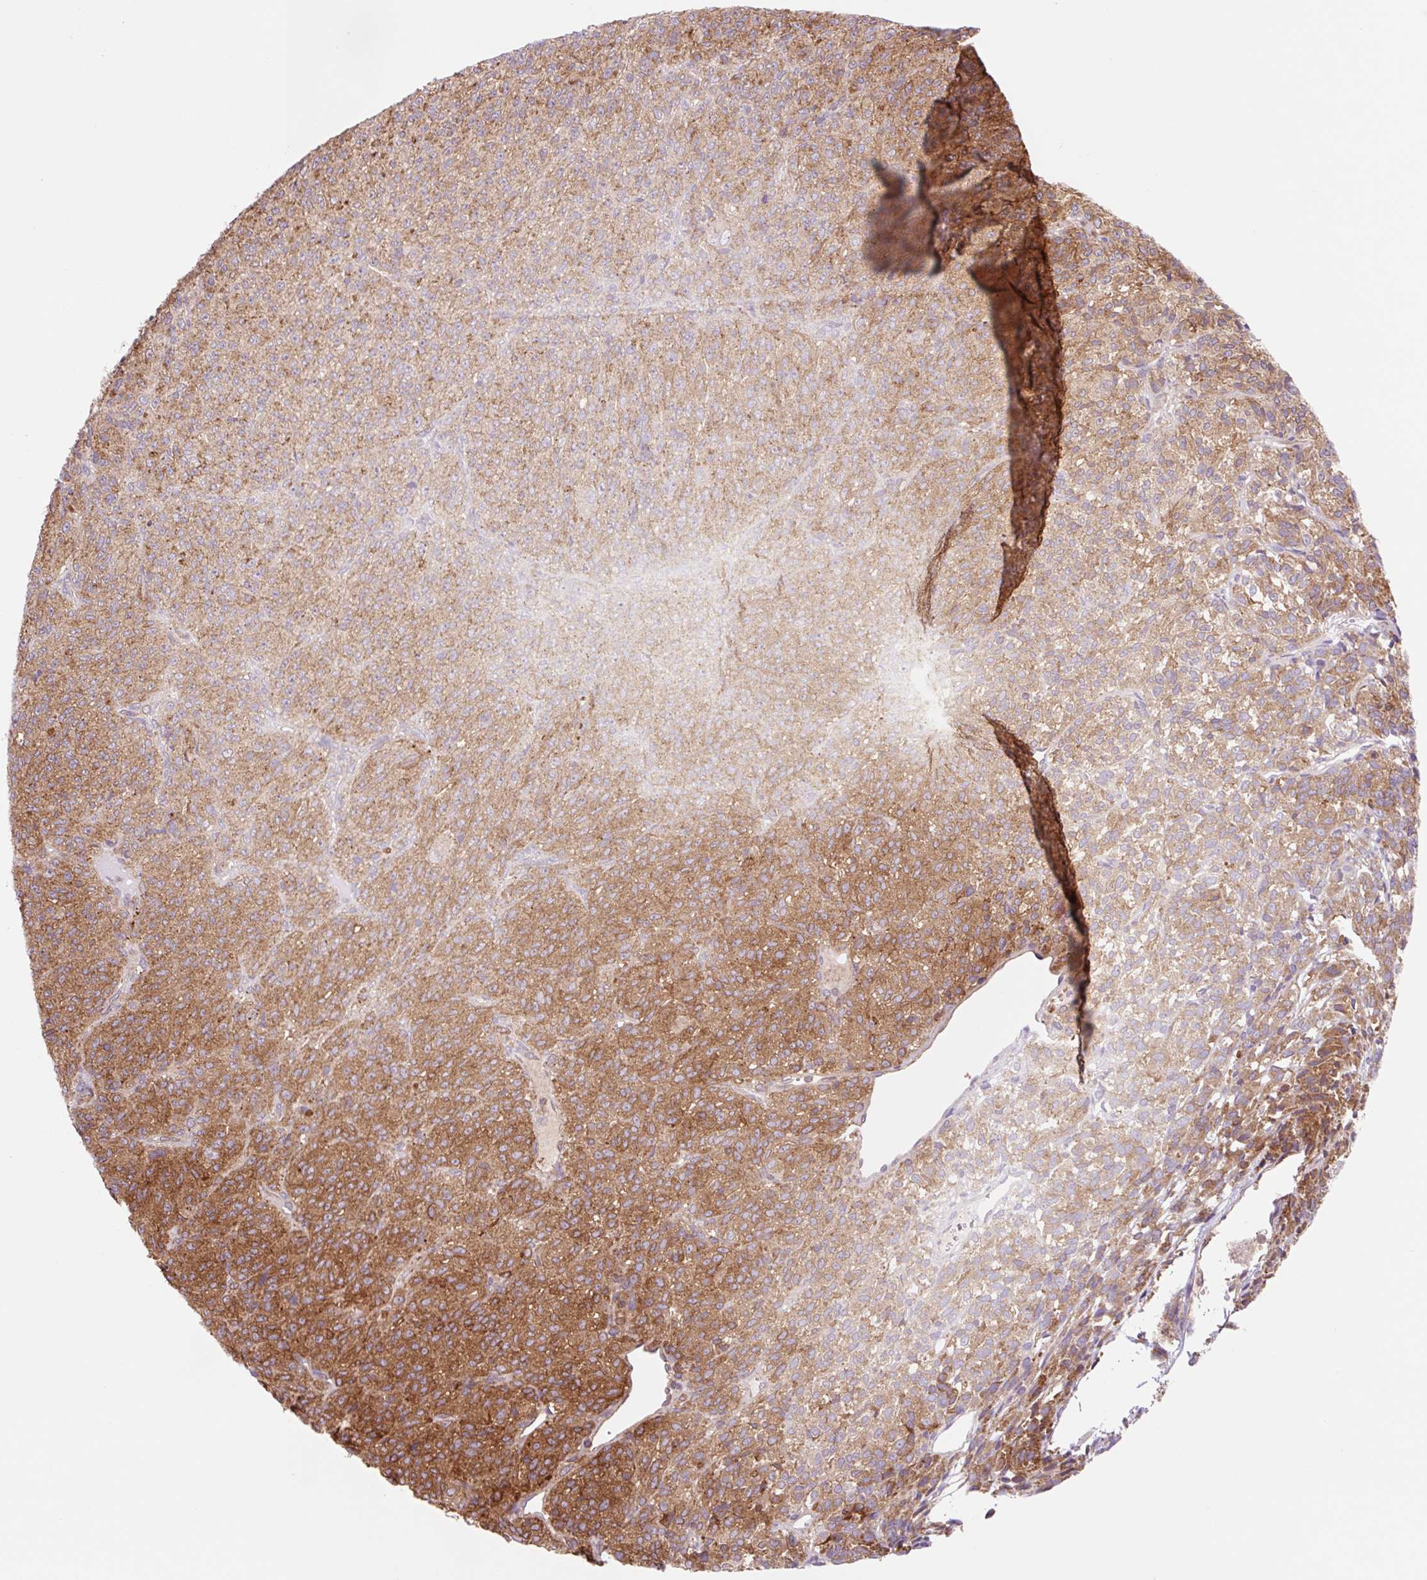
{"staining": {"intensity": "moderate", "quantity": ">75%", "location": "cytoplasmic/membranous"}, "tissue": "melanoma", "cell_type": "Tumor cells", "image_type": "cancer", "snomed": [{"axis": "morphology", "description": "Malignant melanoma, Metastatic site"}, {"axis": "topography", "description": "Brain"}], "caption": "Protein analysis of melanoma tissue displays moderate cytoplasmic/membranous positivity in approximately >75% of tumor cells.", "gene": "VPS4A", "patient": {"sex": "female", "age": 56}}